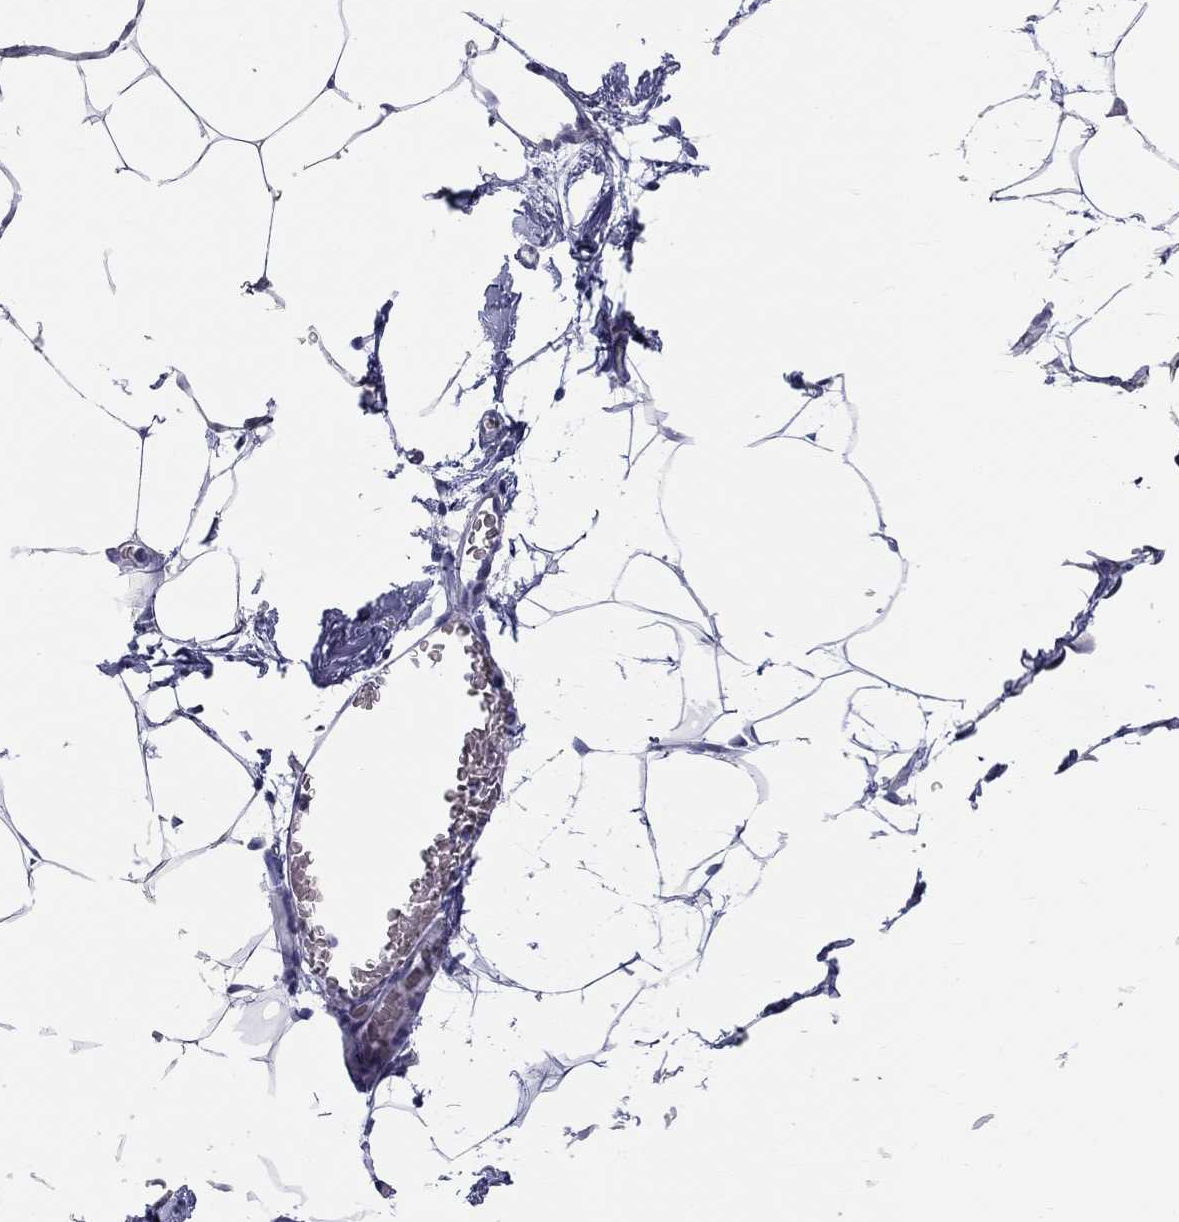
{"staining": {"intensity": "negative", "quantity": "none", "location": "none"}, "tissue": "adipose tissue", "cell_type": "Adipocytes", "image_type": "normal", "snomed": [{"axis": "morphology", "description": "Normal tissue, NOS"}, {"axis": "topography", "description": "Adipose tissue"}], "caption": "Immunohistochemistry of benign adipose tissue reveals no positivity in adipocytes. The staining is performed using DAB brown chromogen with nuclei counter-stained in using hematoxylin.", "gene": "AK8", "patient": {"sex": "male", "age": 57}}